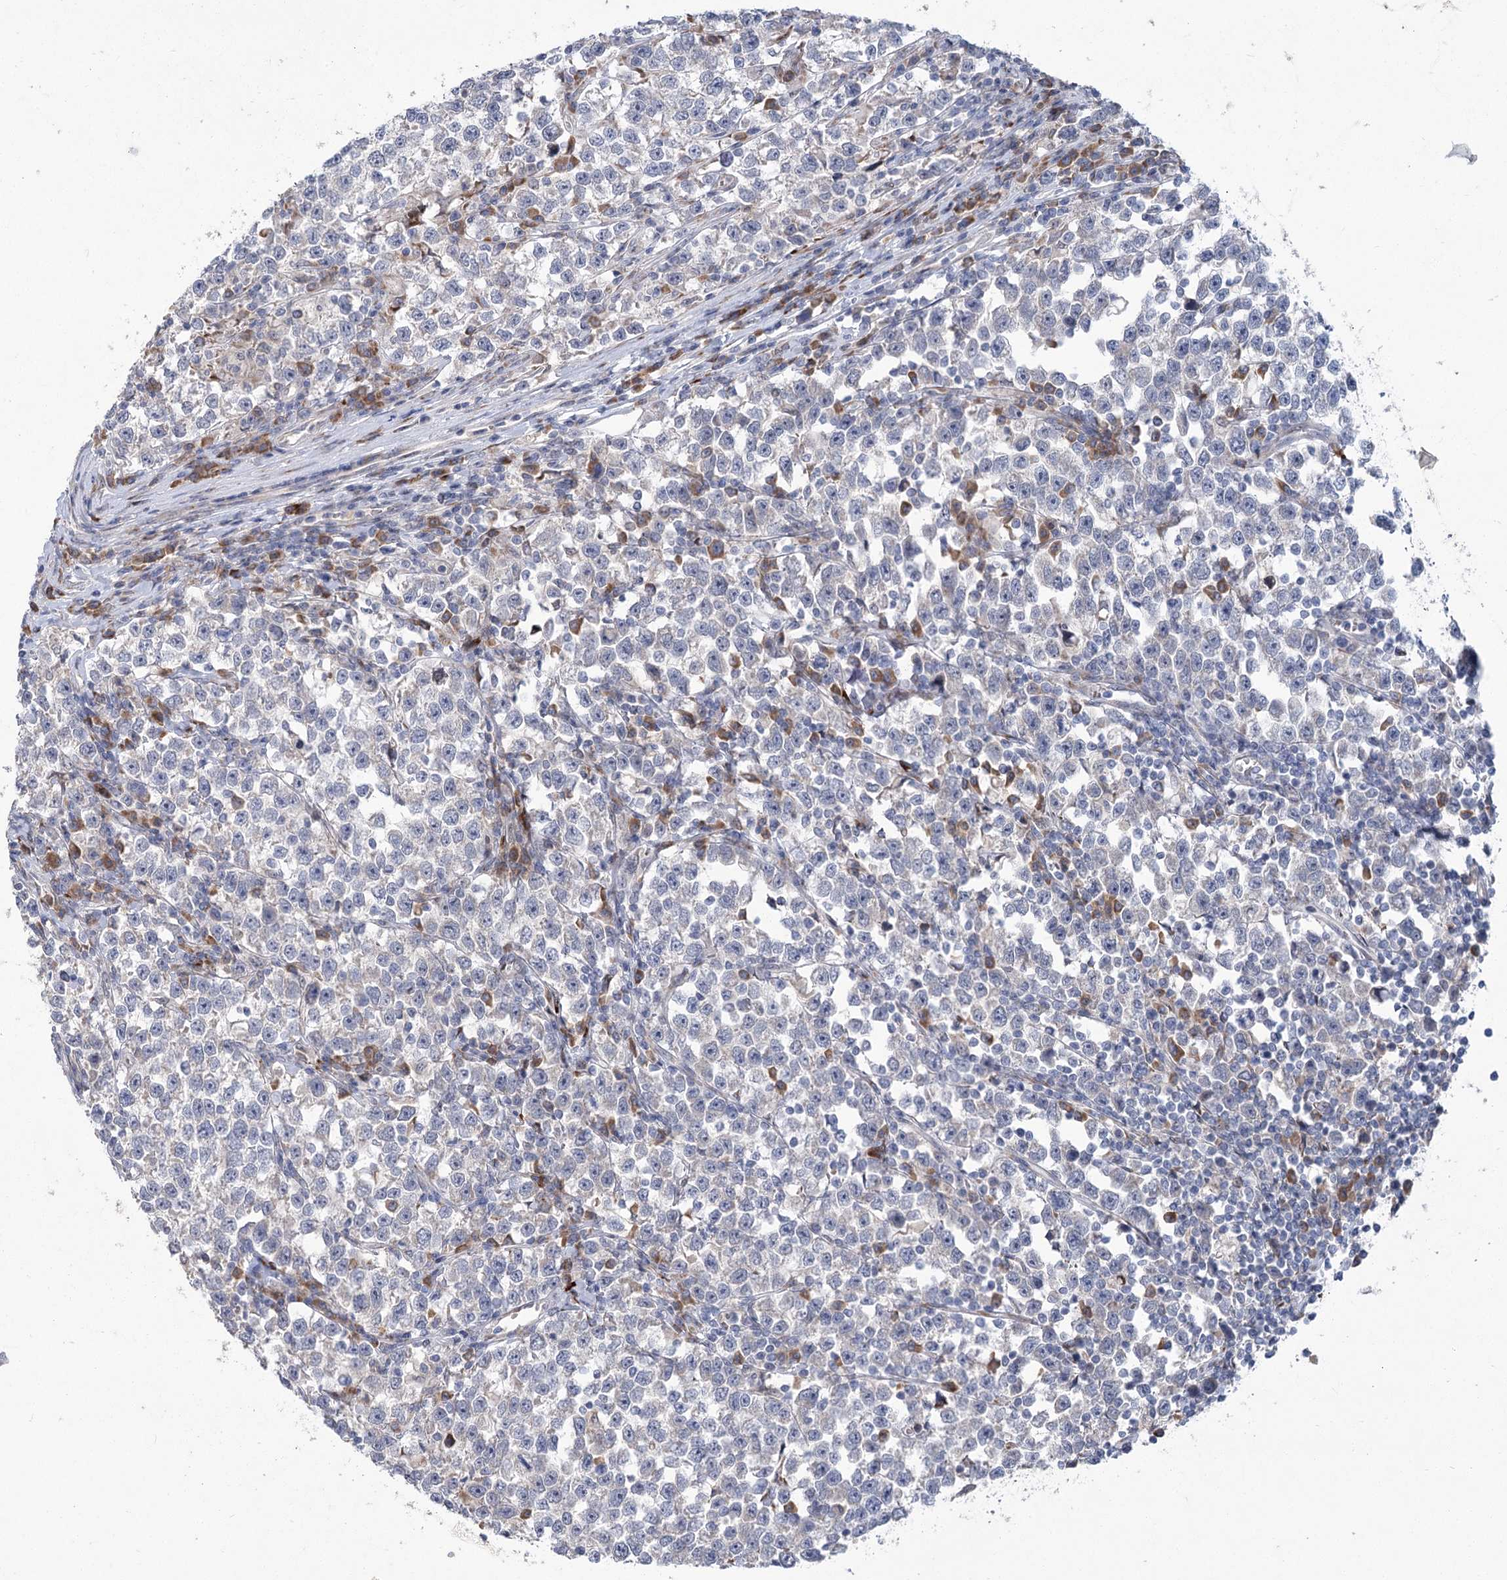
{"staining": {"intensity": "negative", "quantity": "none", "location": "none"}, "tissue": "testis cancer", "cell_type": "Tumor cells", "image_type": "cancer", "snomed": [{"axis": "morphology", "description": "Normal tissue, NOS"}, {"axis": "morphology", "description": "Seminoma, NOS"}, {"axis": "topography", "description": "Testis"}], "caption": "A micrograph of seminoma (testis) stained for a protein displays no brown staining in tumor cells.", "gene": "GCNT4", "patient": {"sex": "male", "age": 43}}